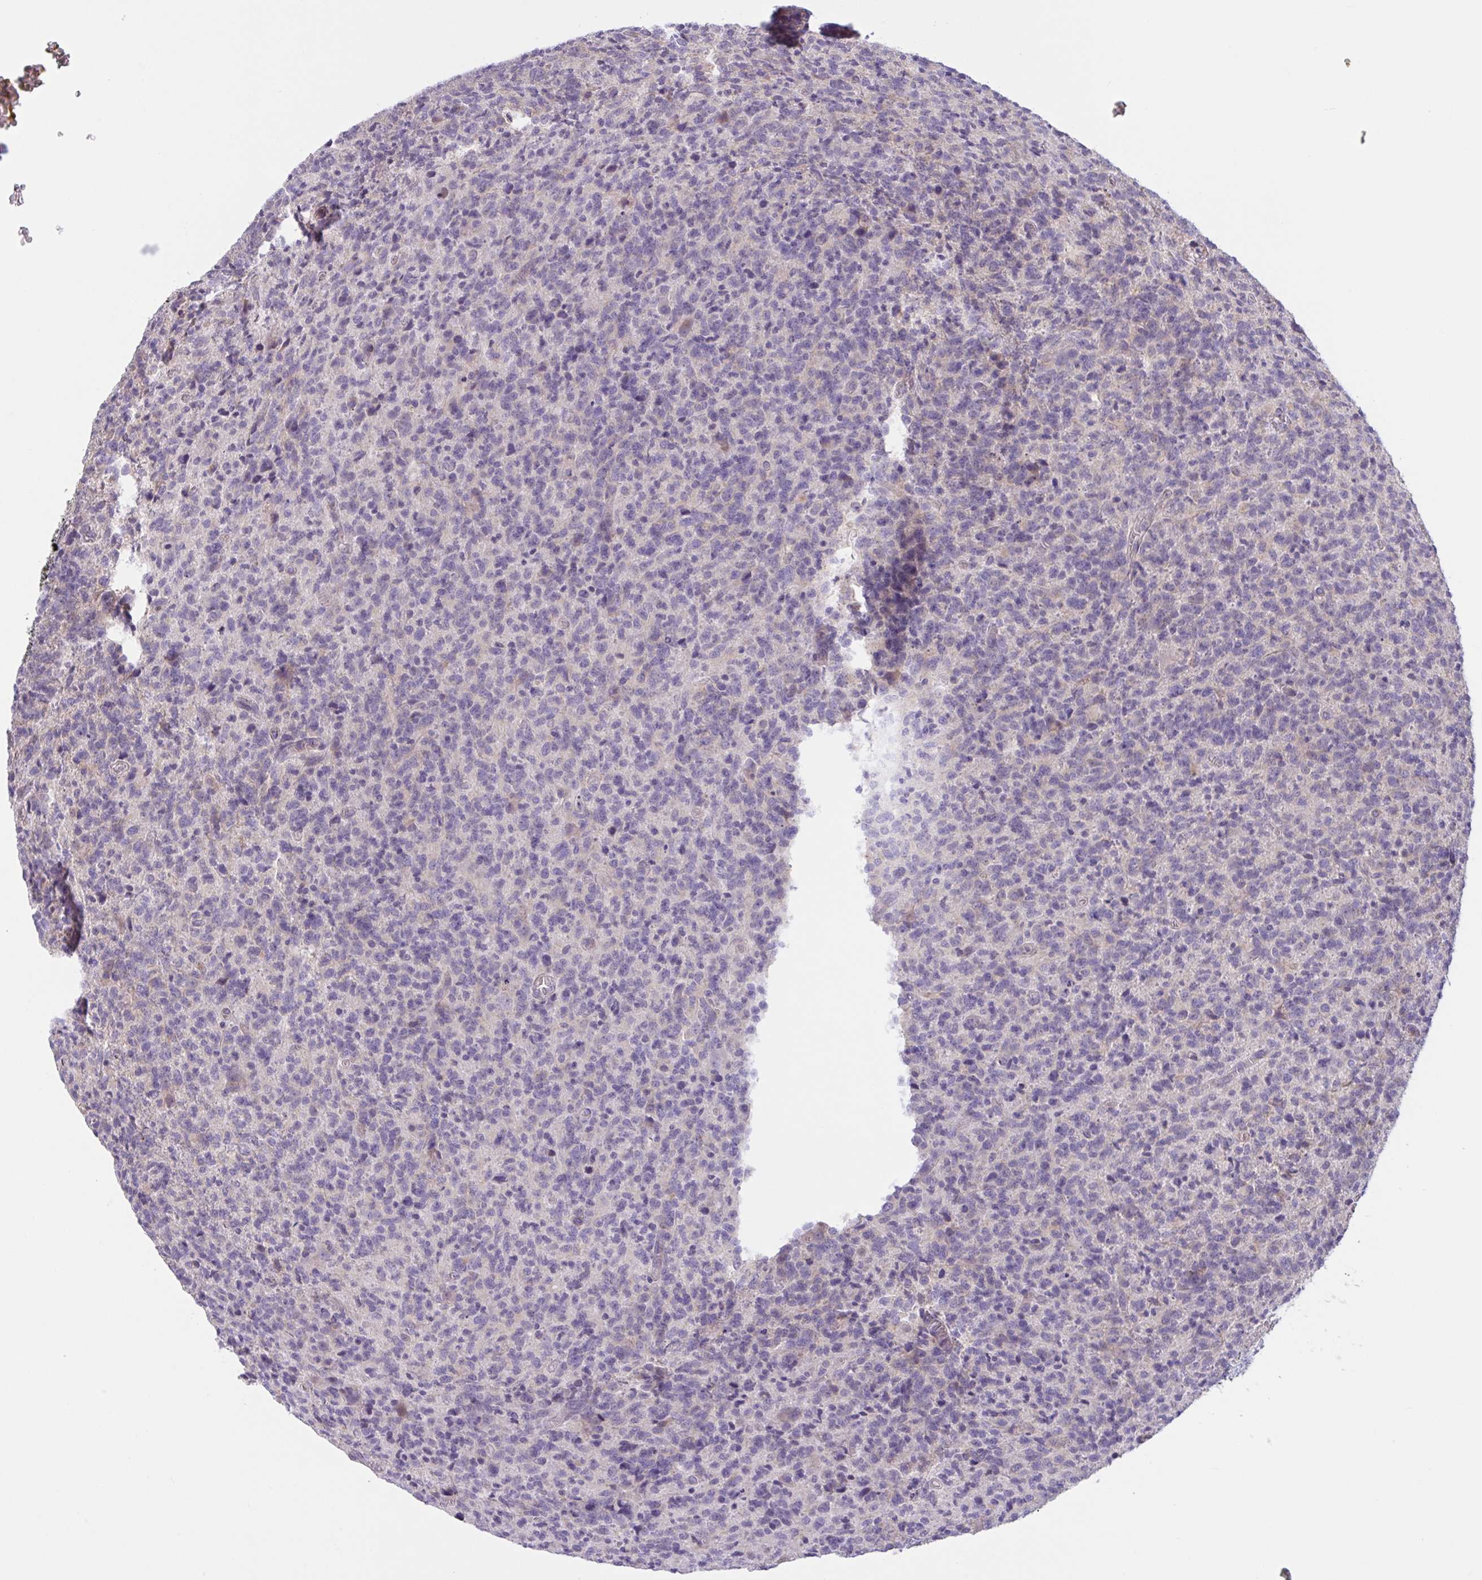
{"staining": {"intensity": "negative", "quantity": "none", "location": "none"}, "tissue": "glioma", "cell_type": "Tumor cells", "image_type": "cancer", "snomed": [{"axis": "morphology", "description": "Glioma, malignant, High grade"}, {"axis": "topography", "description": "Brain"}], "caption": "There is no significant staining in tumor cells of high-grade glioma (malignant). (DAB (3,3'-diaminobenzidine) IHC, high magnification).", "gene": "WNT9B", "patient": {"sex": "male", "age": 76}}